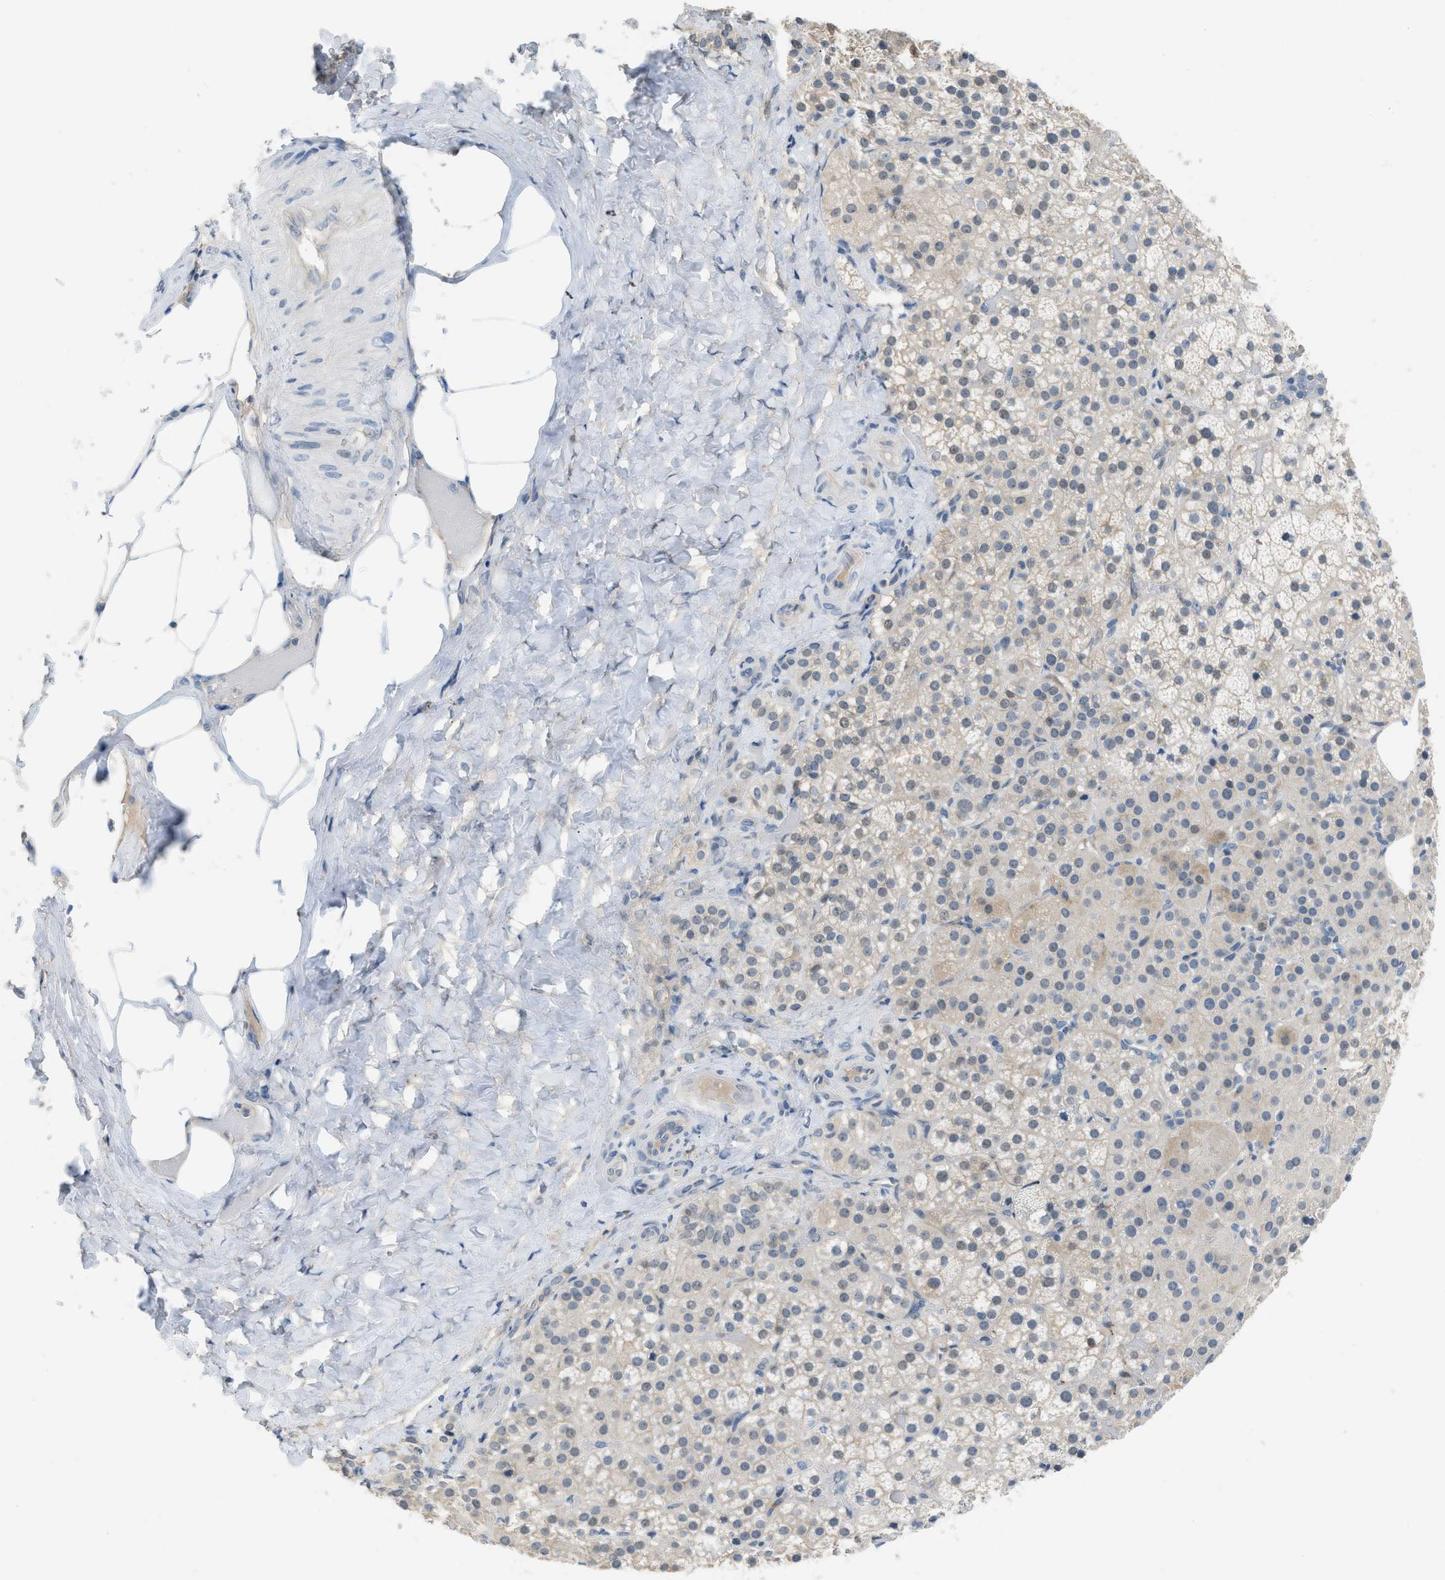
{"staining": {"intensity": "negative", "quantity": "none", "location": "none"}, "tissue": "adrenal gland", "cell_type": "Glandular cells", "image_type": "normal", "snomed": [{"axis": "morphology", "description": "Normal tissue, NOS"}, {"axis": "topography", "description": "Adrenal gland"}], "caption": "This is a histopathology image of immunohistochemistry staining of benign adrenal gland, which shows no staining in glandular cells. (DAB (3,3'-diaminobenzidine) immunohistochemistry (IHC) with hematoxylin counter stain).", "gene": "TMEM154", "patient": {"sex": "female", "age": 59}}